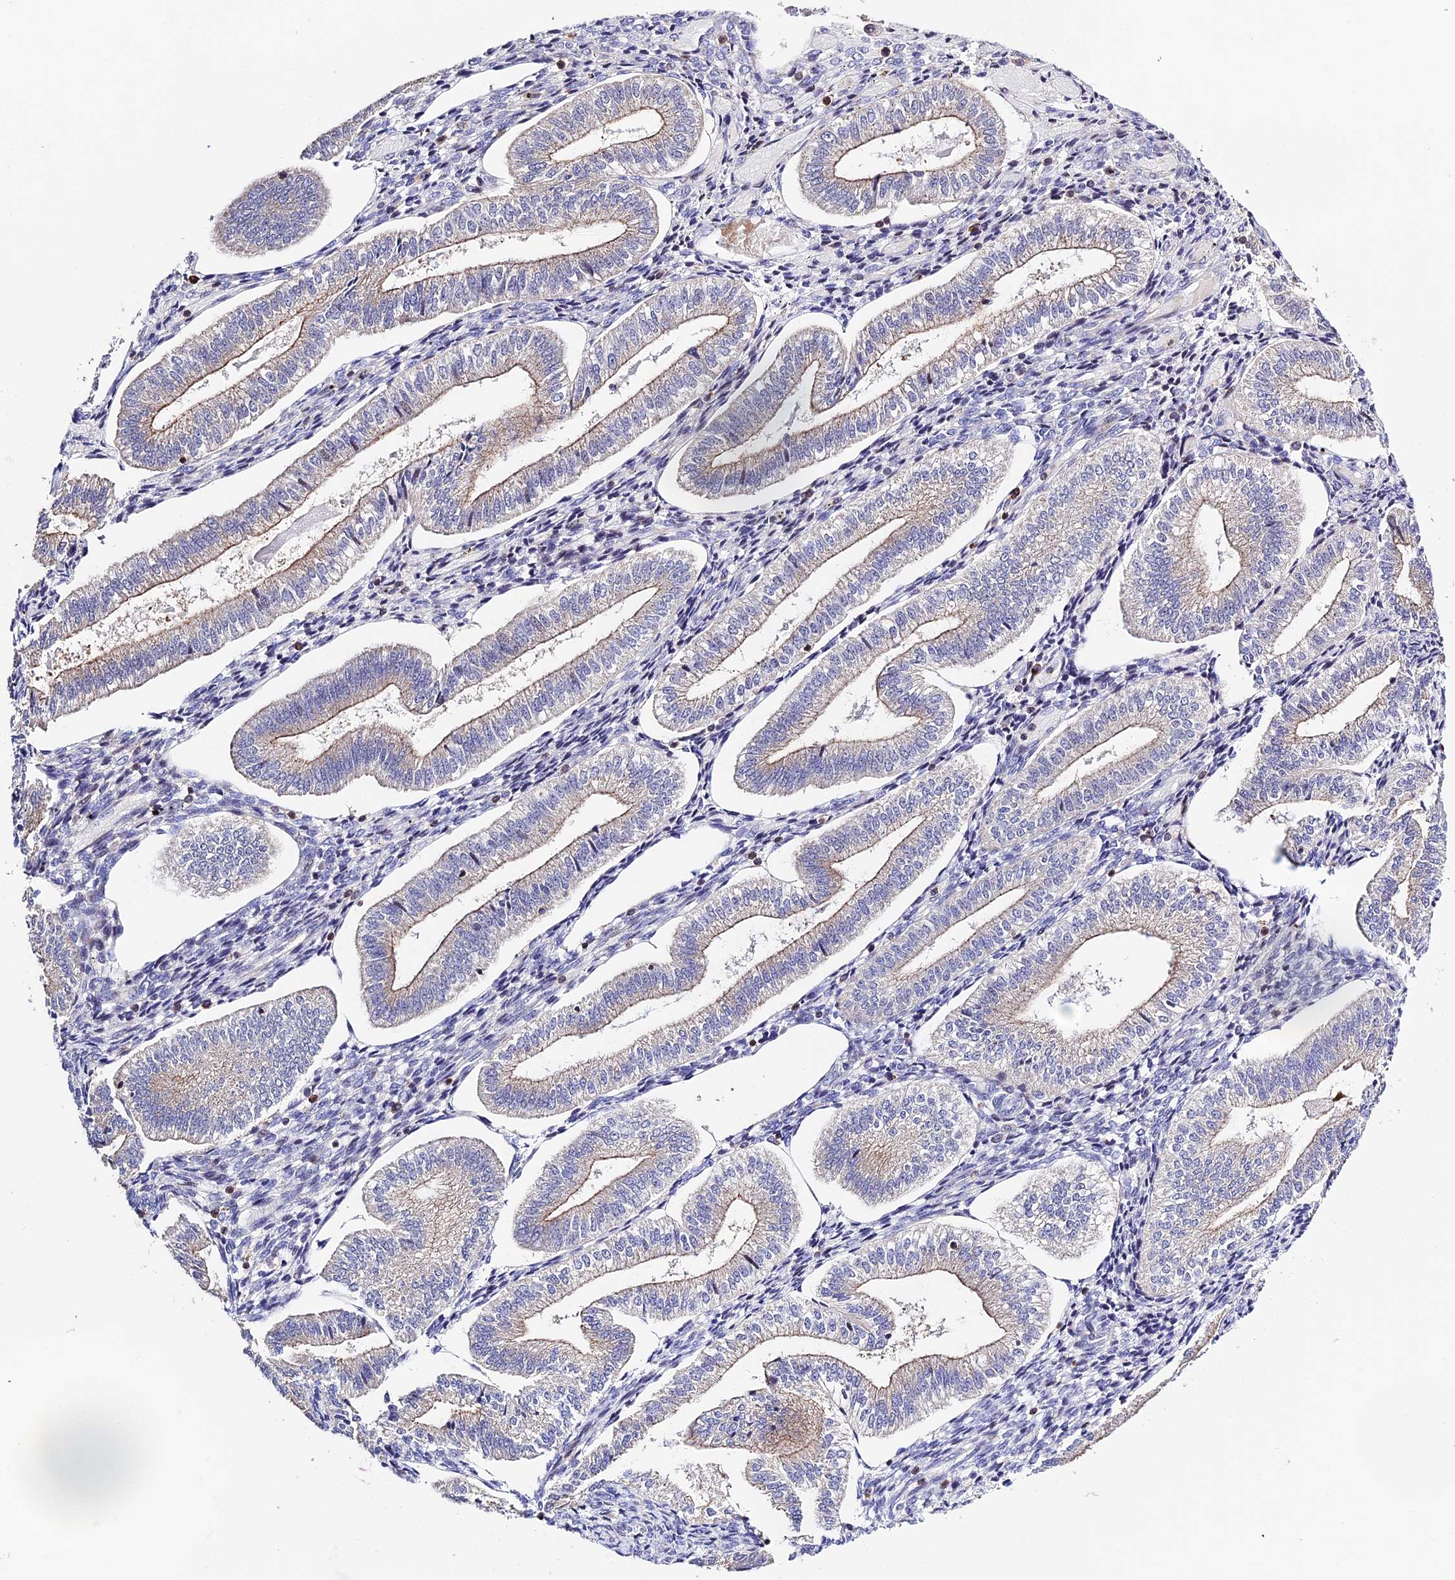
{"staining": {"intensity": "negative", "quantity": "none", "location": "none"}, "tissue": "endometrium", "cell_type": "Cells in endometrial stroma", "image_type": "normal", "snomed": [{"axis": "morphology", "description": "Normal tissue, NOS"}, {"axis": "topography", "description": "Endometrium"}], "caption": "Immunohistochemistry image of normal human endometrium stained for a protein (brown), which demonstrates no staining in cells in endometrial stroma.", "gene": "PRIM1", "patient": {"sex": "female", "age": 34}}